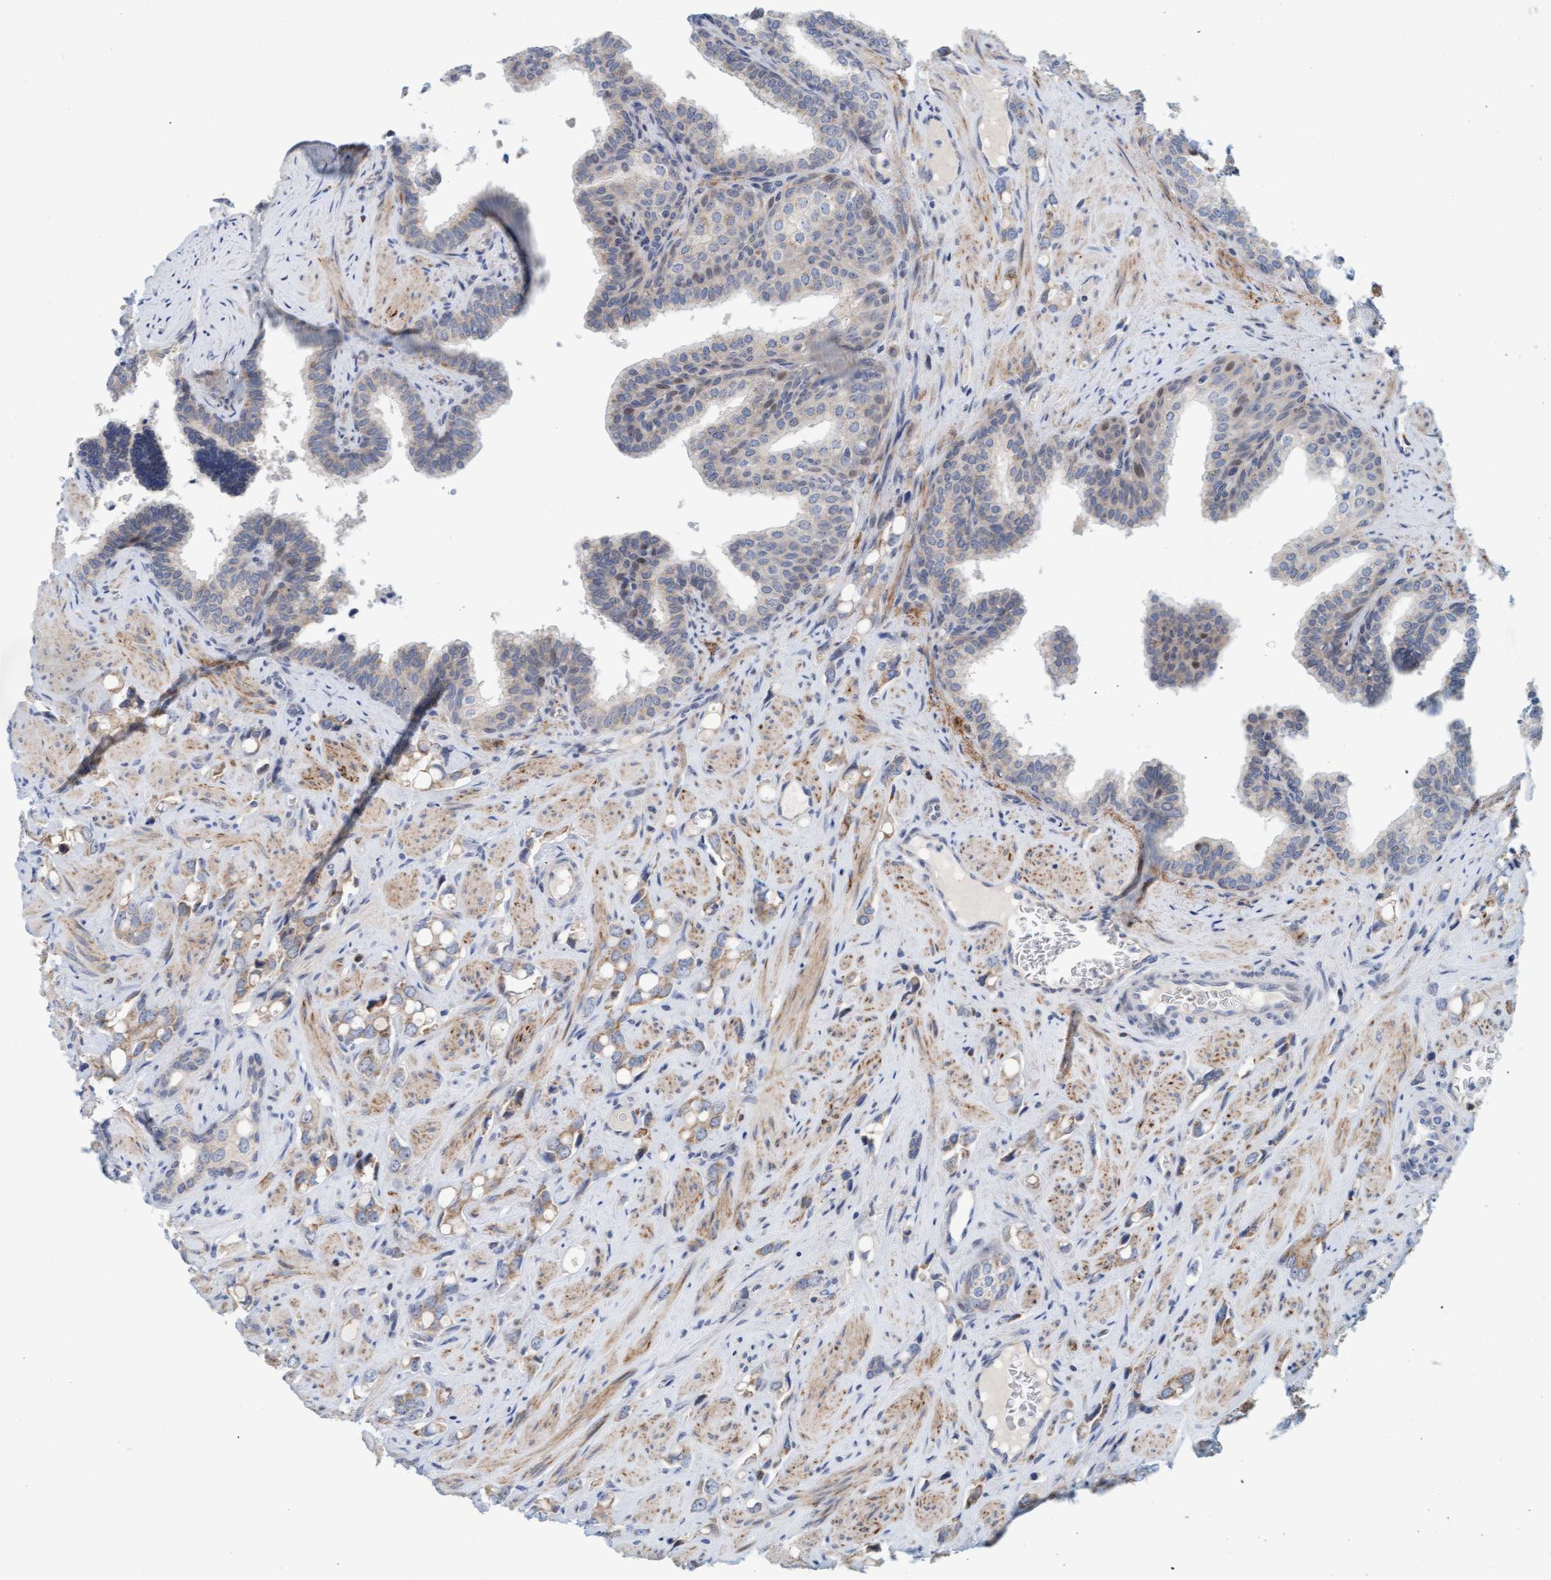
{"staining": {"intensity": "weak", "quantity": ">75%", "location": "cytoplasmic/membranous"}, "tissue": "prostate cancer", "cell_type": "Tumor cells", "image_type": "cancer", "snomed": [{"axis": "morphology", "description": "Adenocarcinoma, High grade"}, {"axis": "topography", "description": "Prostate"}], "caption": "The photomicrograph displays immunohistochemical staining of prostate high-grade adenocarcinoma. There is weak cytoplasmic/membranous expression is identified in about >75% of tumor cells.", "gene": "ZC3H3", "patient": {"sex": "male", "age": 52}}